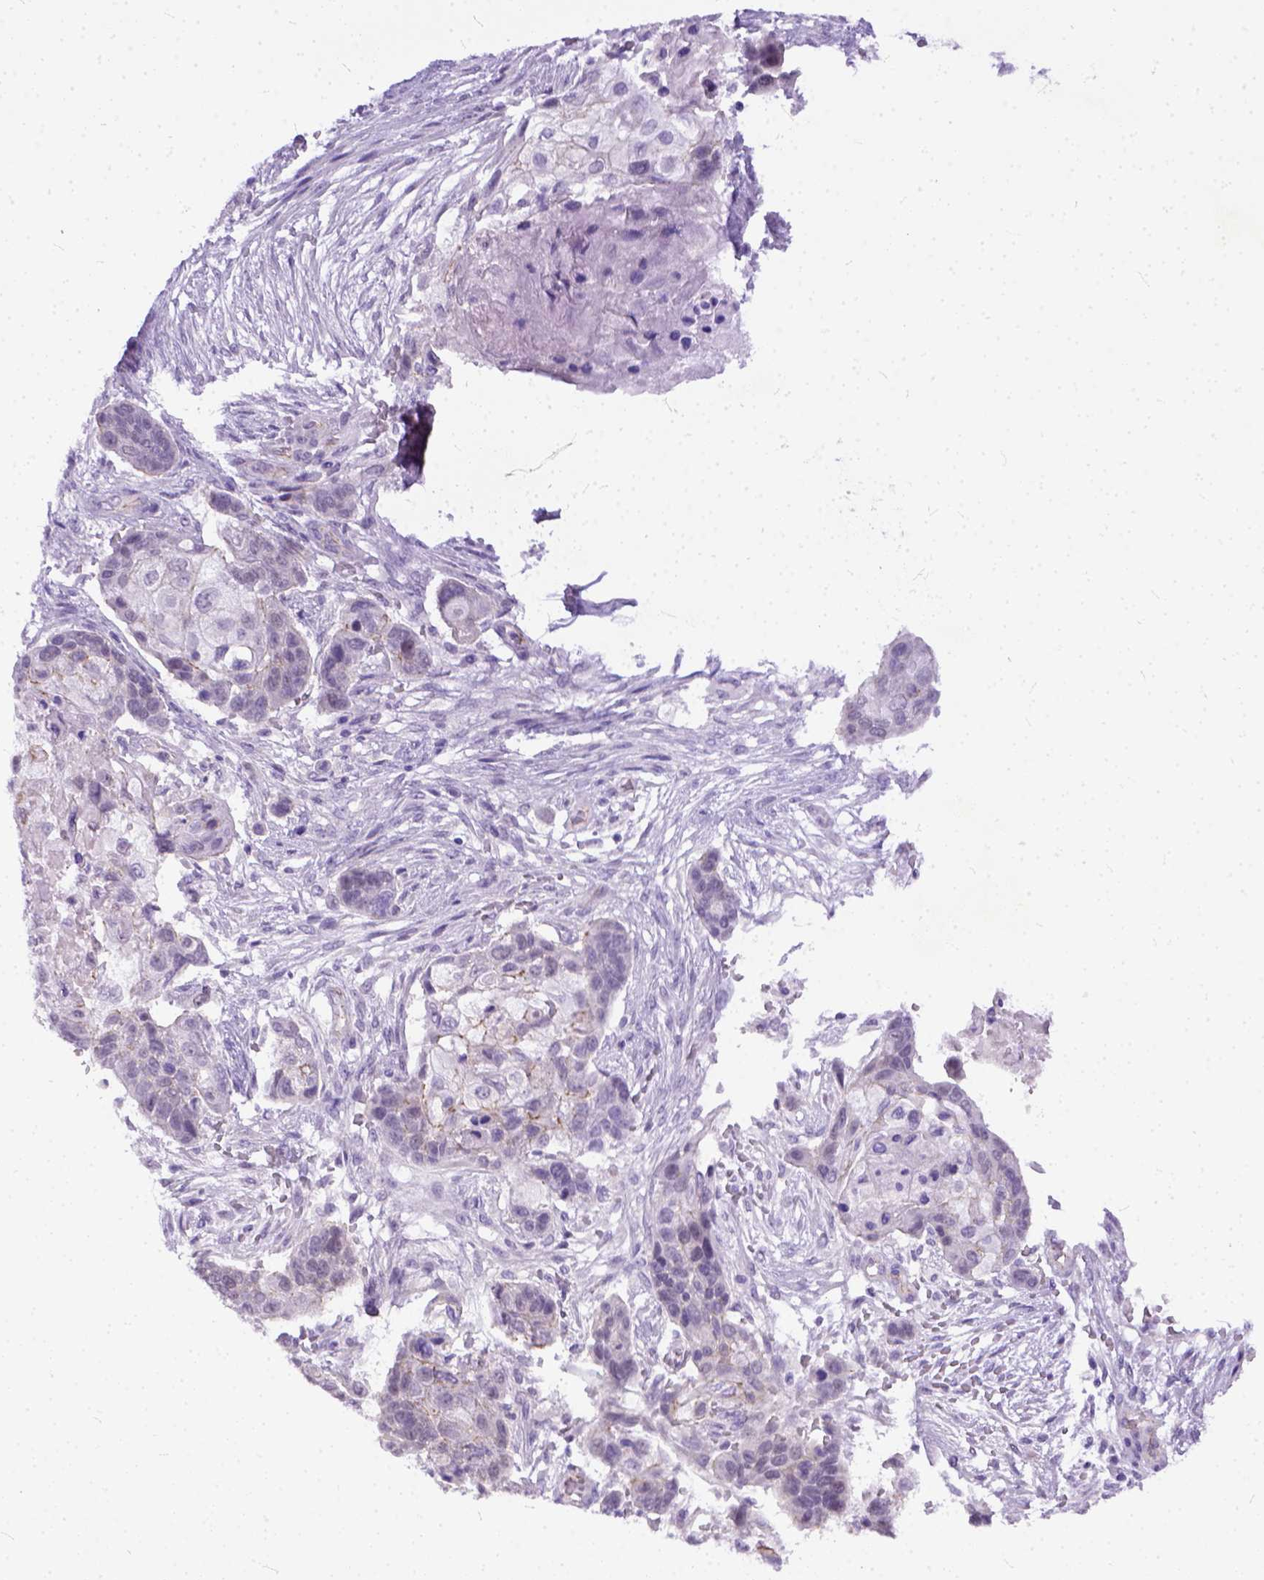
{"staining": {"intensity": "negative", "quantity": "none", "location": "none"}, "tissue": "lung cancer", "cell_type": "Tumor cells", "image_type": "cancer", "snomed": [{"axis": "morphology", "description": "Squamous cell carcinoma, NOS"}, {"axis": "topography", "description": "Lung"}], "caption": "Immunohistochemistry micrograph of neoplastic tissue: squamous cell carcinoma (lung) stained with DAB demonstrates no significant protein positivity in tumor cells.", "gene": "ADGRF1", "patient": {"sex": "male", "age": 69}}